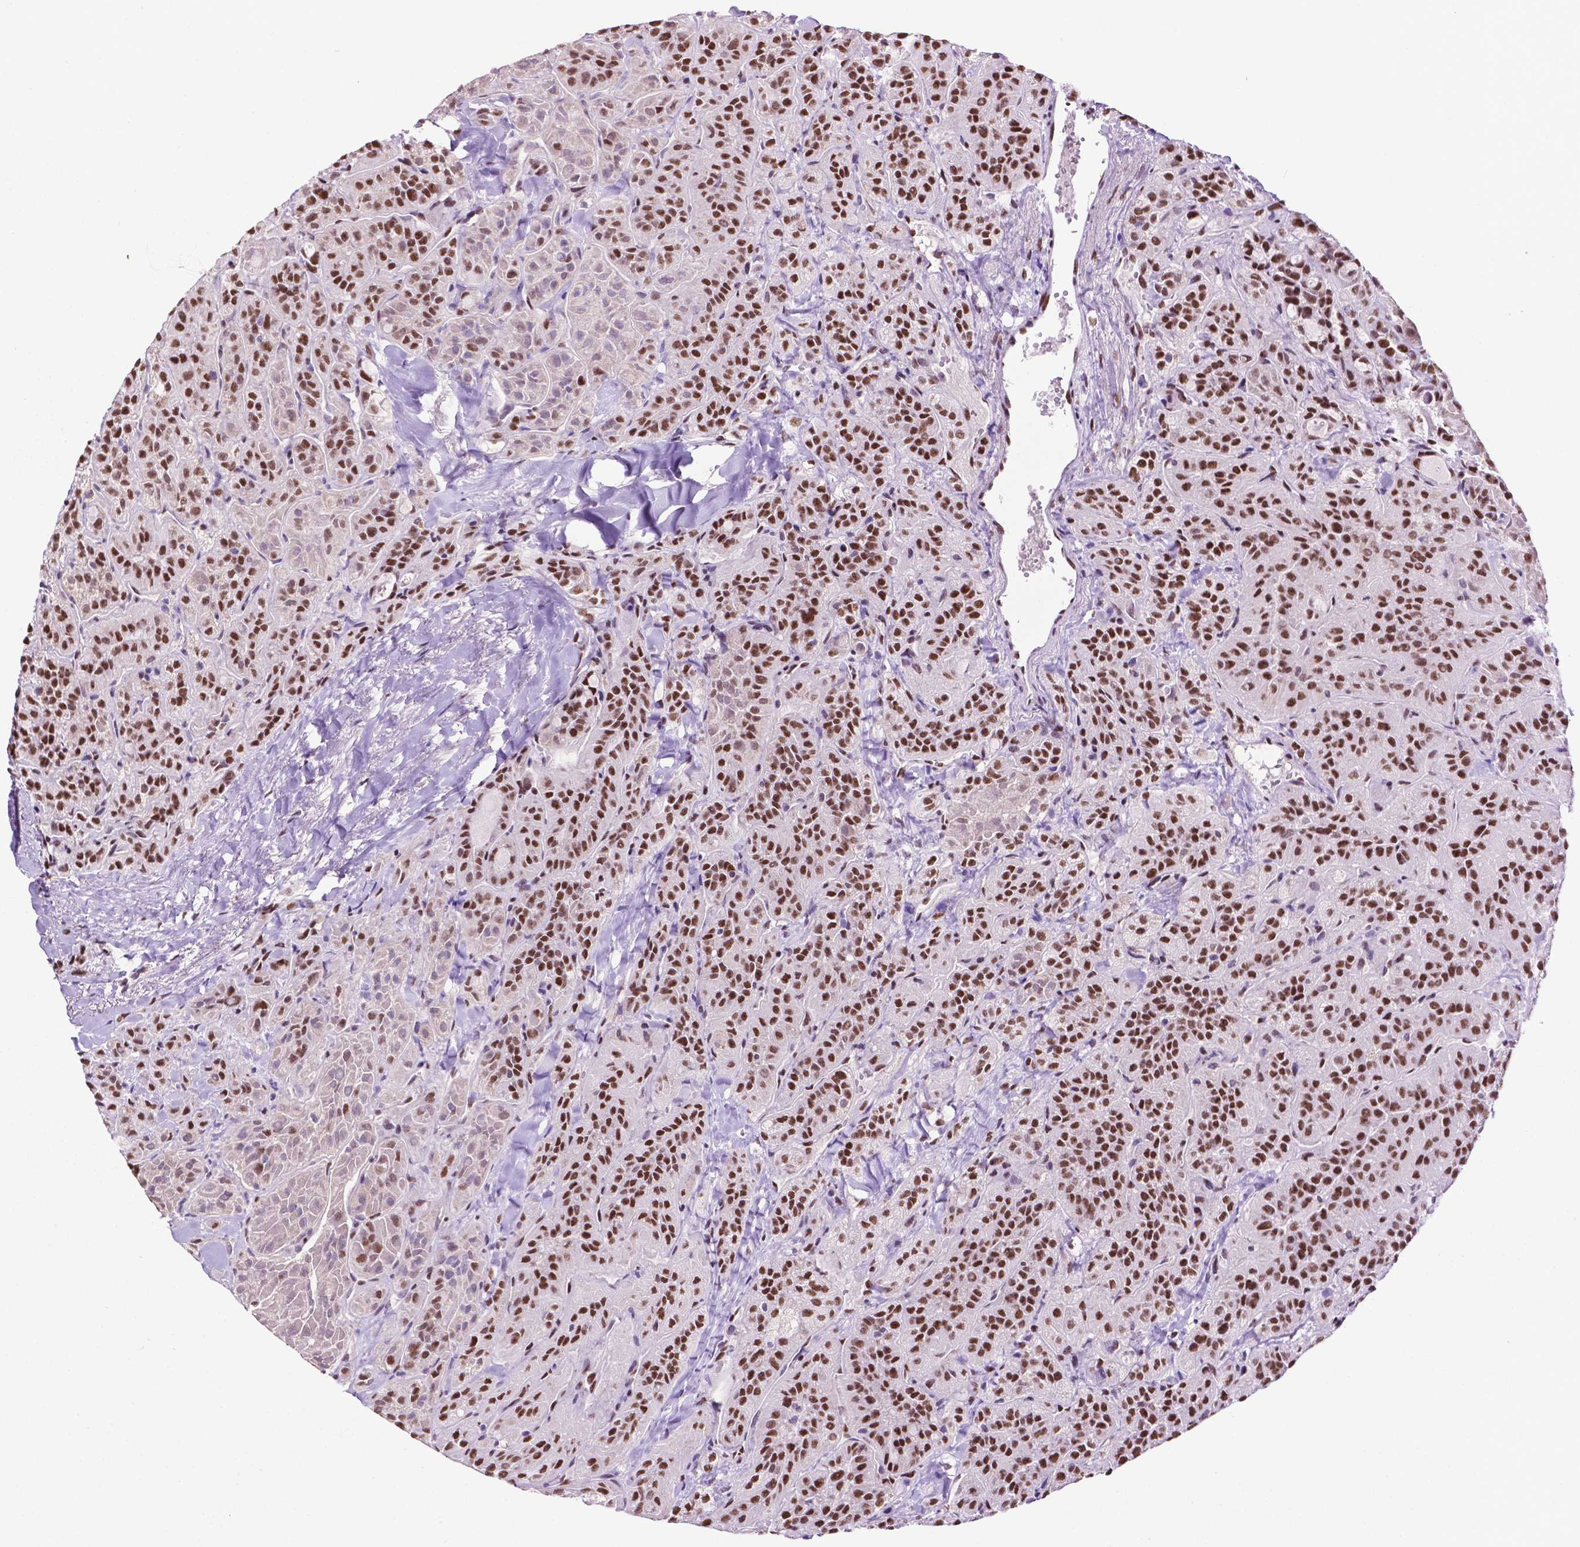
{"staining": {"intensity": "strong", "quantity": ">75%", "location": "nuclear"}, "tissue": "thyroid cancer", "cell_type": "Tumor cells", "image_type": "cancer", "snomed": [{"axis": "morphology", "description": "Papillary adenocarcinoma, NOS"}, {"axis": "topography", "description": "Thyroid gland"}], "caption": "Immunohistochemical staining of human thyroid cancer displays high levels of strong nuclear expression in about >75% of tumor cells.", "gene": "CCAR2", "patient": {"sex": "female", "age": 45}}